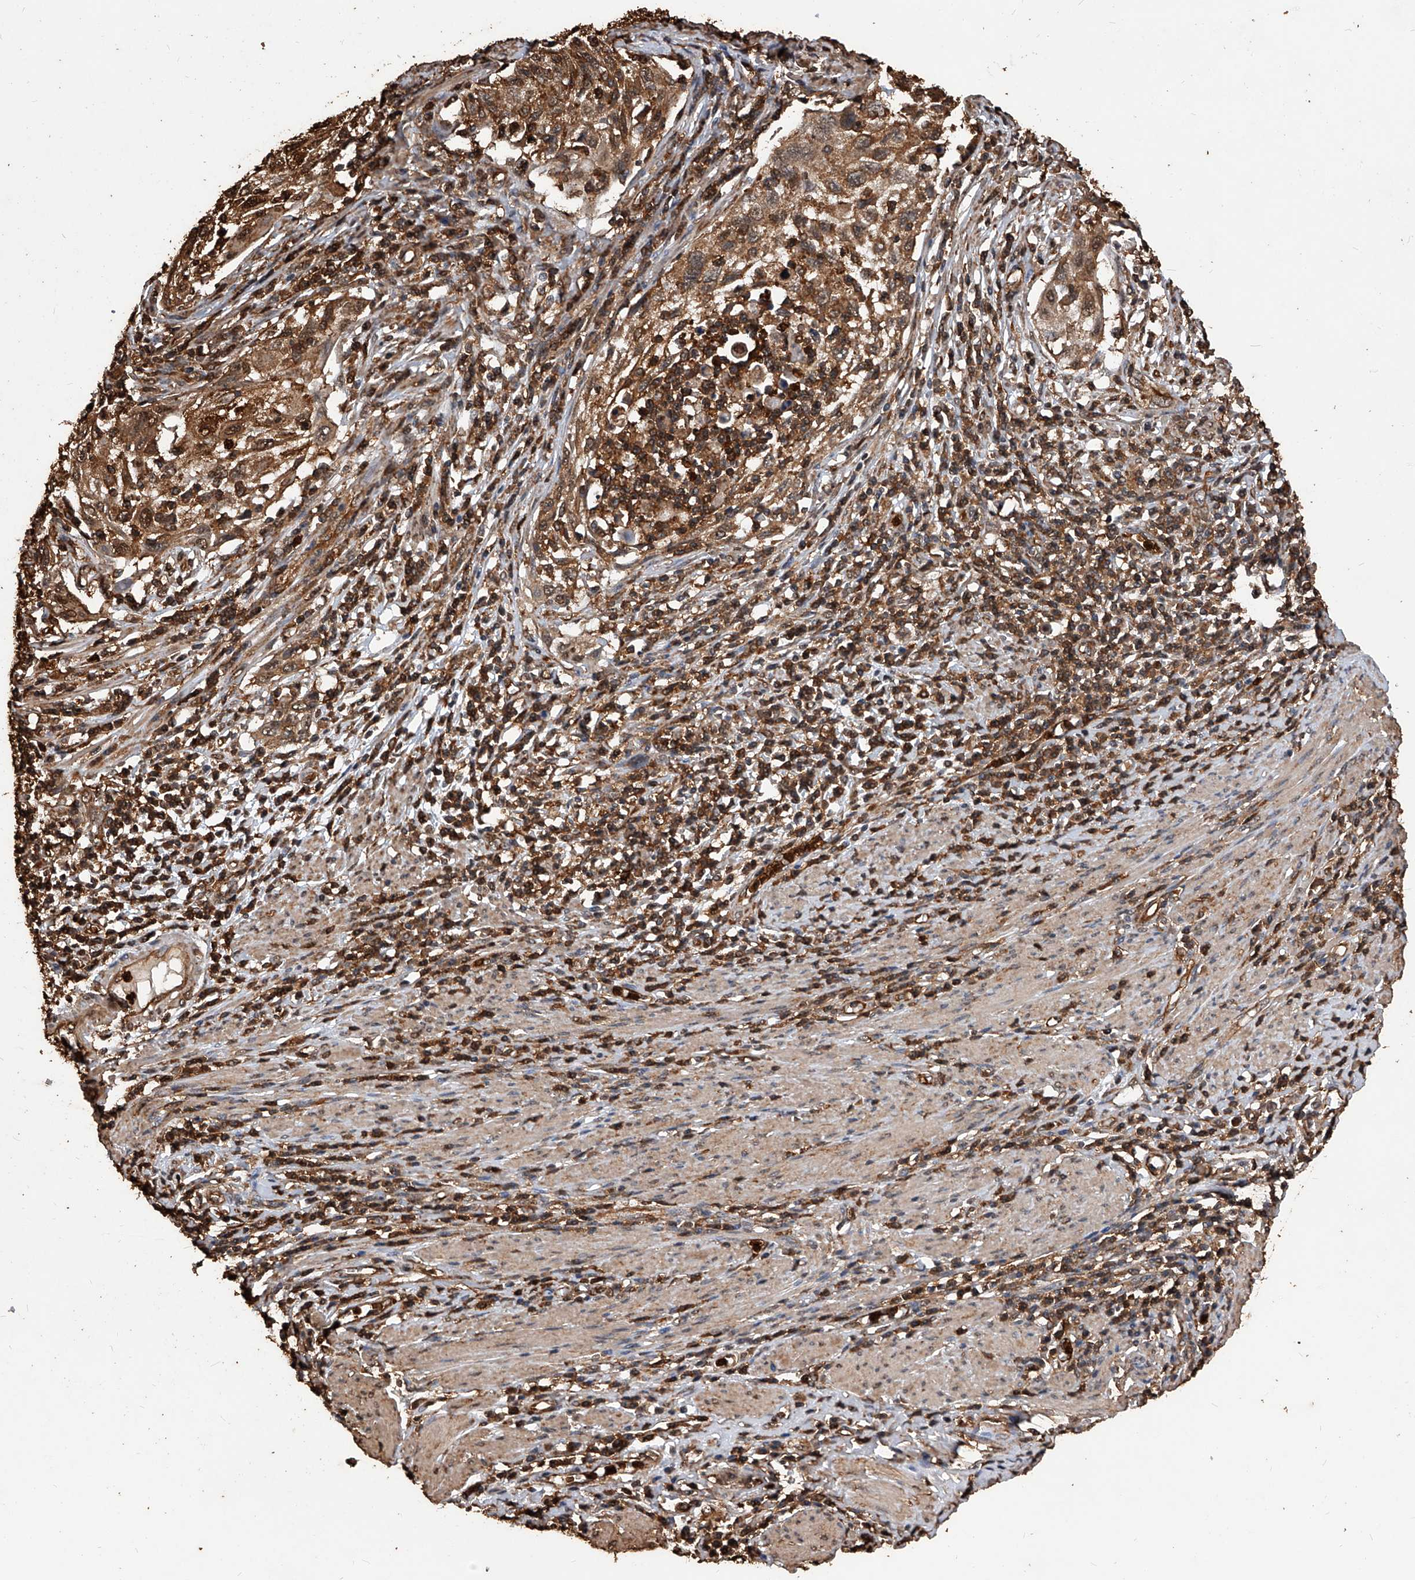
{"staining": {"intensity": "moderate", "quantity": ">75%", "location": "cytoplasmic/membranous"}, "tissue": "cervical cancer", "cell_type": "Tumor cells", "image_type": "cancer", "snomed": [{"axis": "morphology", "description": "Squamous cell carcinoma, NOS"}, {"axis": "topography", "description": "Cervix"}], "caption": "Immunohistochemistry (IHC) photomicrograph of human squamous cell carcinoma (cervical) stained for a protein (brown), which shows medium levels of moderate cytoplasmic/membranous staining in about >75% of tumor cells.", "gene": "UCP2", "patient": {"sex": "female", "age": 70}}